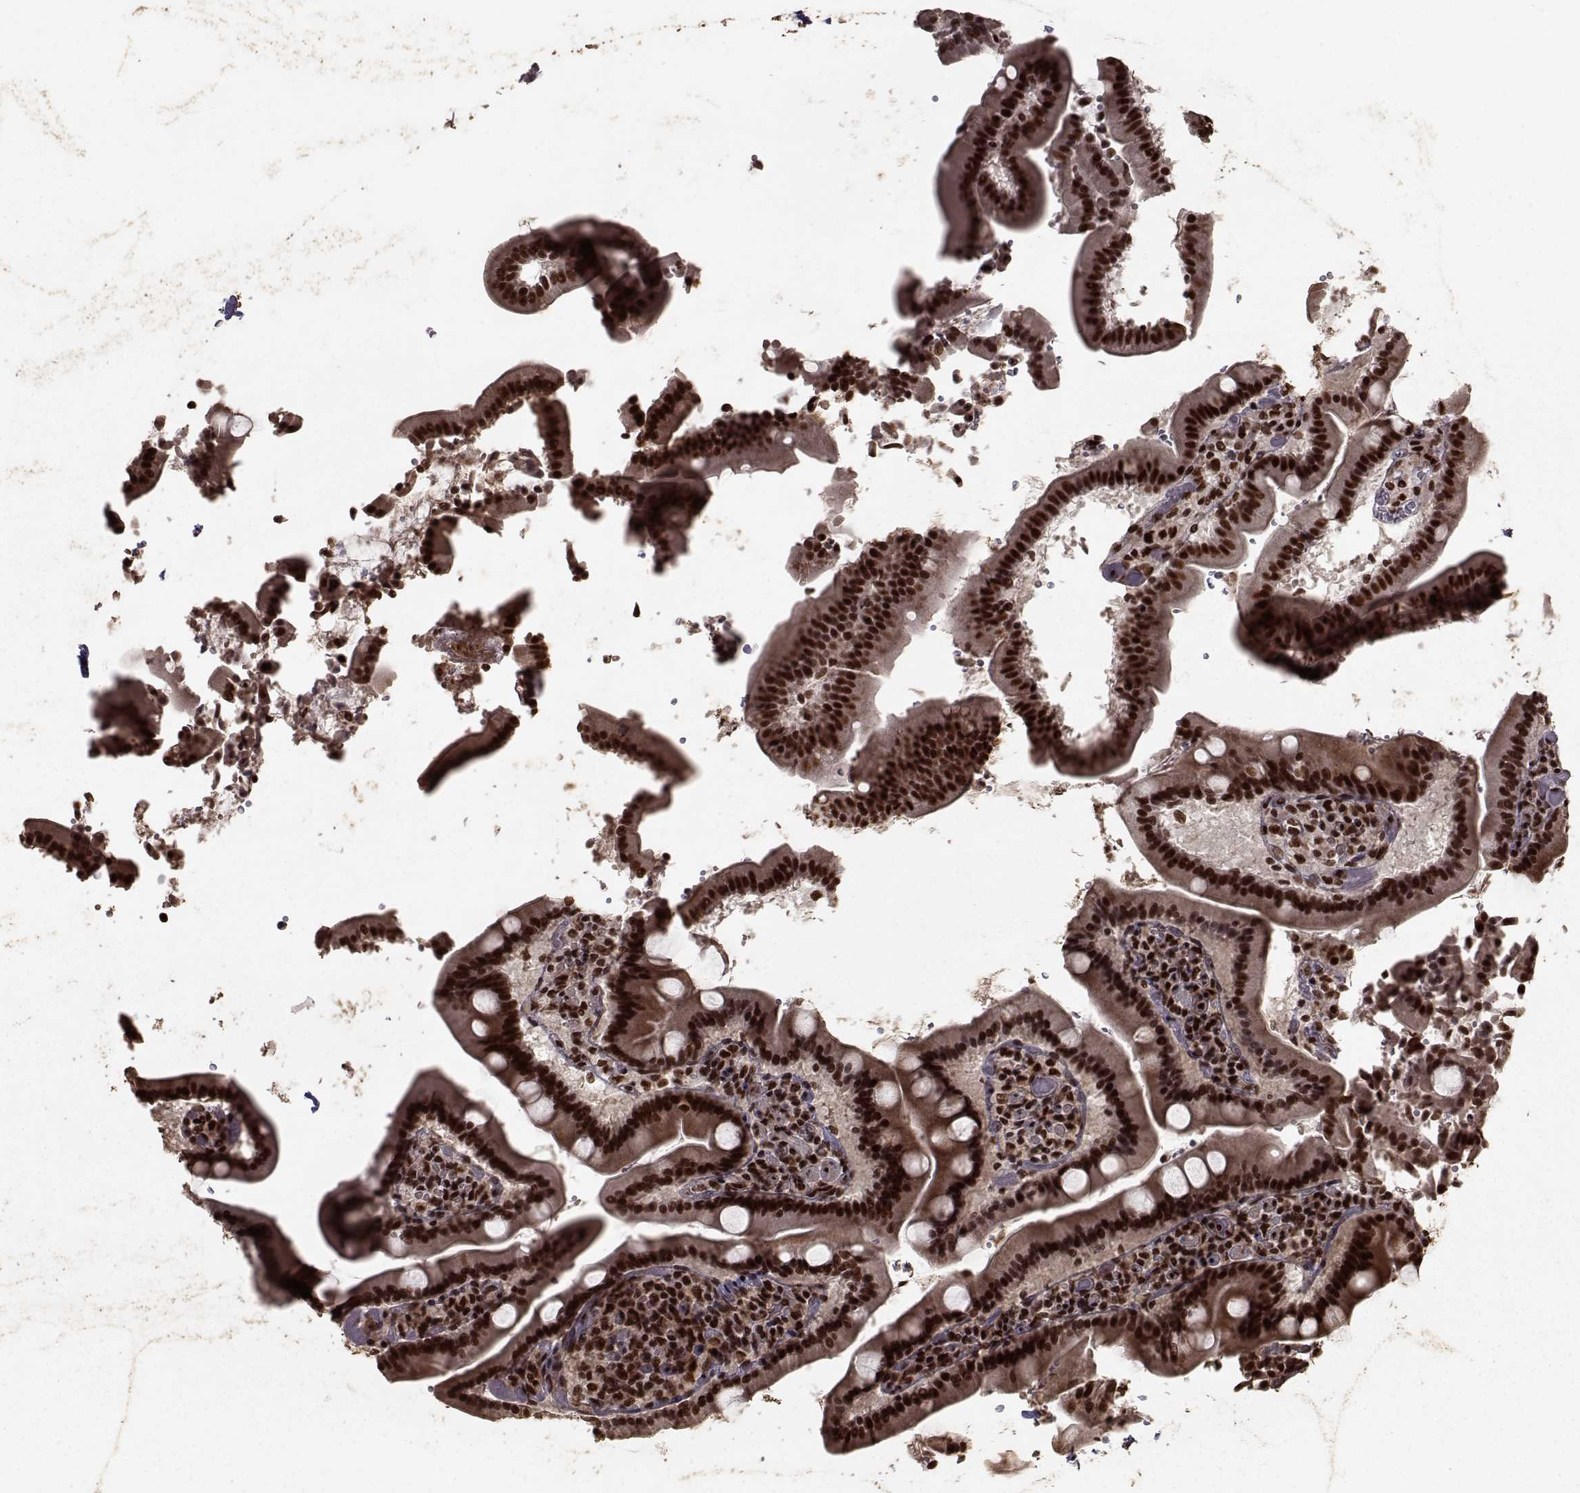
{"staining": {"intensity": "strong", "quantity": ">75%", "location": "cytoplasmic/membranous,nuclear"}, "tissue": "duodenum", "cell_type": "Glandular cells", "image_type": "normal", "snomed": [{"axis": "morphology", "description": "Normal tissue, NOS"}, {"axis": "topography", "description": "Duodenum"}], "caption": "This photomicrograph demonstrates benign duodenum stained with immunohistochemistry to label a protein in brown. The cytoplasmic/membranous,nuclear of glandular cells show strong positivity for the protein. Nuclei are counter-stained blue.", "gene": "SF1", "patient": {"sex": "female", "age": 62}}